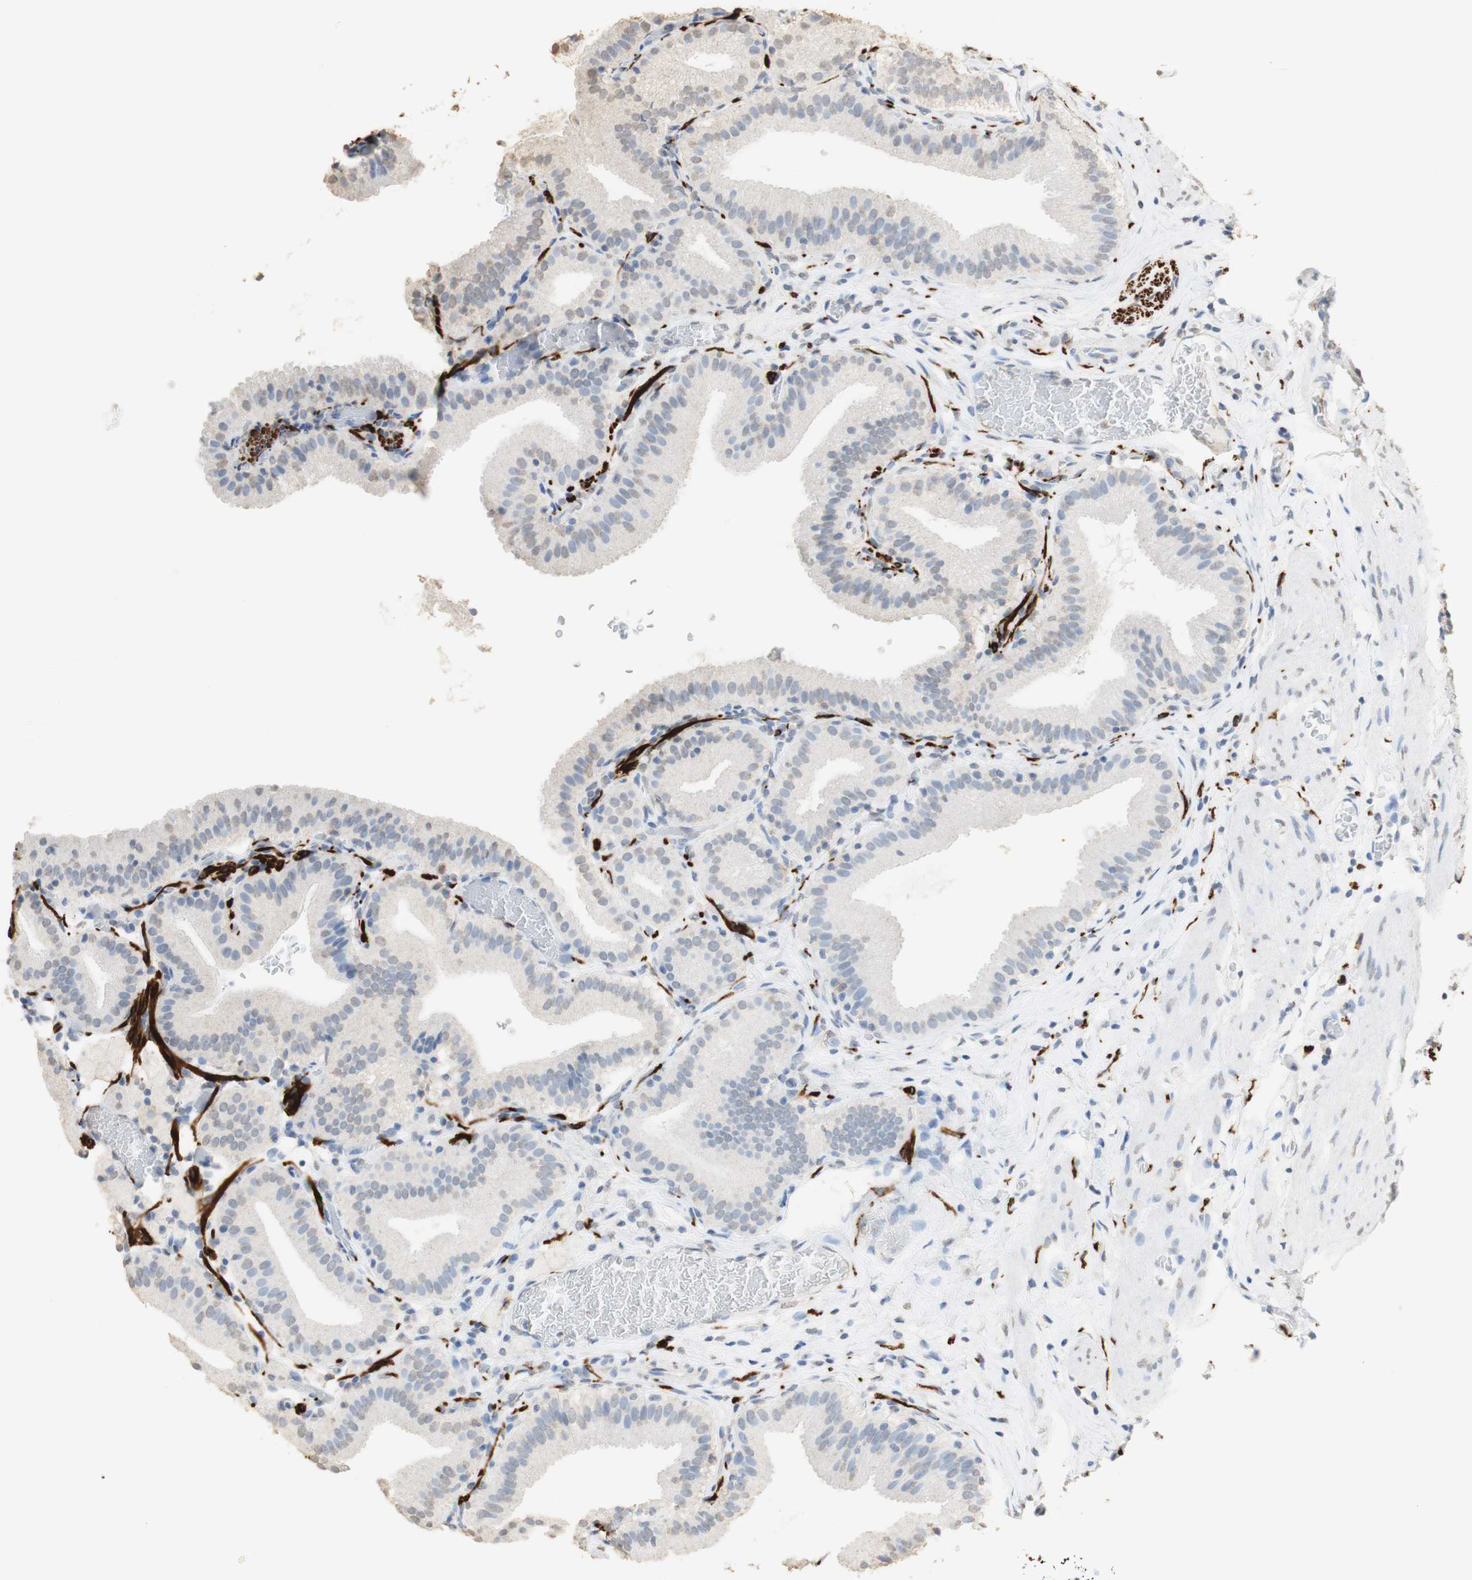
{"staining": {"intensity": "weak", "quantity": "25%-75%", "location": "cytoplasmic/membranous,nuclear"}, "tissue": "gallbladder", "cell_type": "Glandular cells", "image_type": "normal", "snomed": [{"axis": "morphology", "description": "Normal tissue, NOS"}, {"axis": "topography", "description": "Gallbladder"}], "caption": "A micrograph of human gallbladder stained for a protein shows weak cytoplasmic/membranous,nuclear brown staining in glandular cells. Using DAB (3,3'-diaminobenzidine) (brown) and hematoxylin (blue) stains, captured at high magnification using brightfield microscopy.", "gene": "L1CAM", "patient": {"sex": "male", "age": 54}}